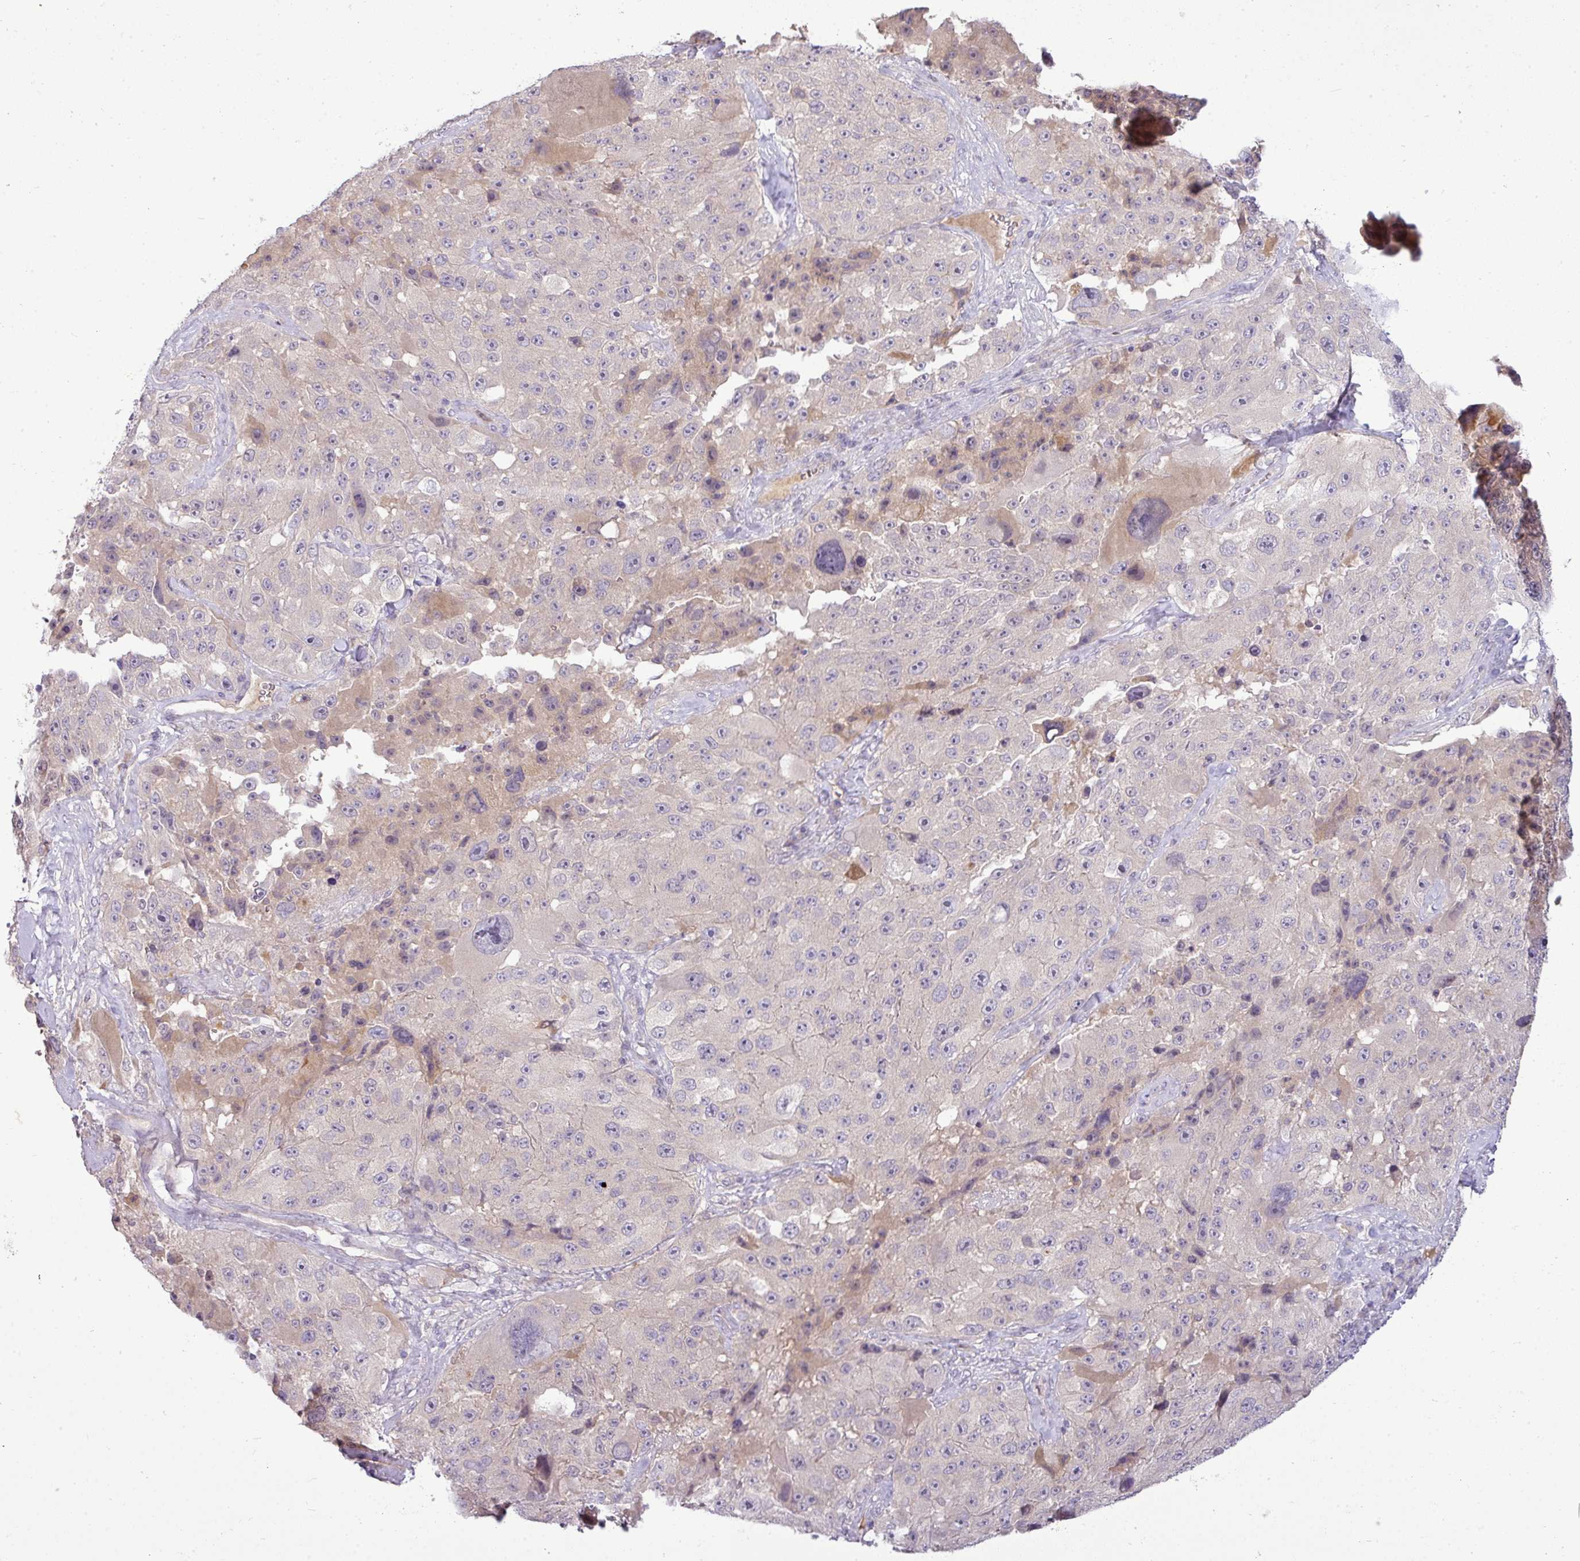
{"staining": {"intensity": "weak", "quantity": "<25%", "location": "cytoplasmic/membranous"}, "tissue": "melanoma", "cell_type": "Tumor cells", "image_type": "cancer", "snomed": [{"axis": "morphology", "description": "Malignant melanoma, Metastatic site"}, {"axis": "topography", "description": "Lymph node"}], "caption": "Immunohistochemistry (IHC) histopathology image of human malignant melanoma (metastatic site) stained for a protein (brown), which reveals no positivity in tumor cells.", "gene": "APOM", "patient": {"sex": "male", "age": 62}}